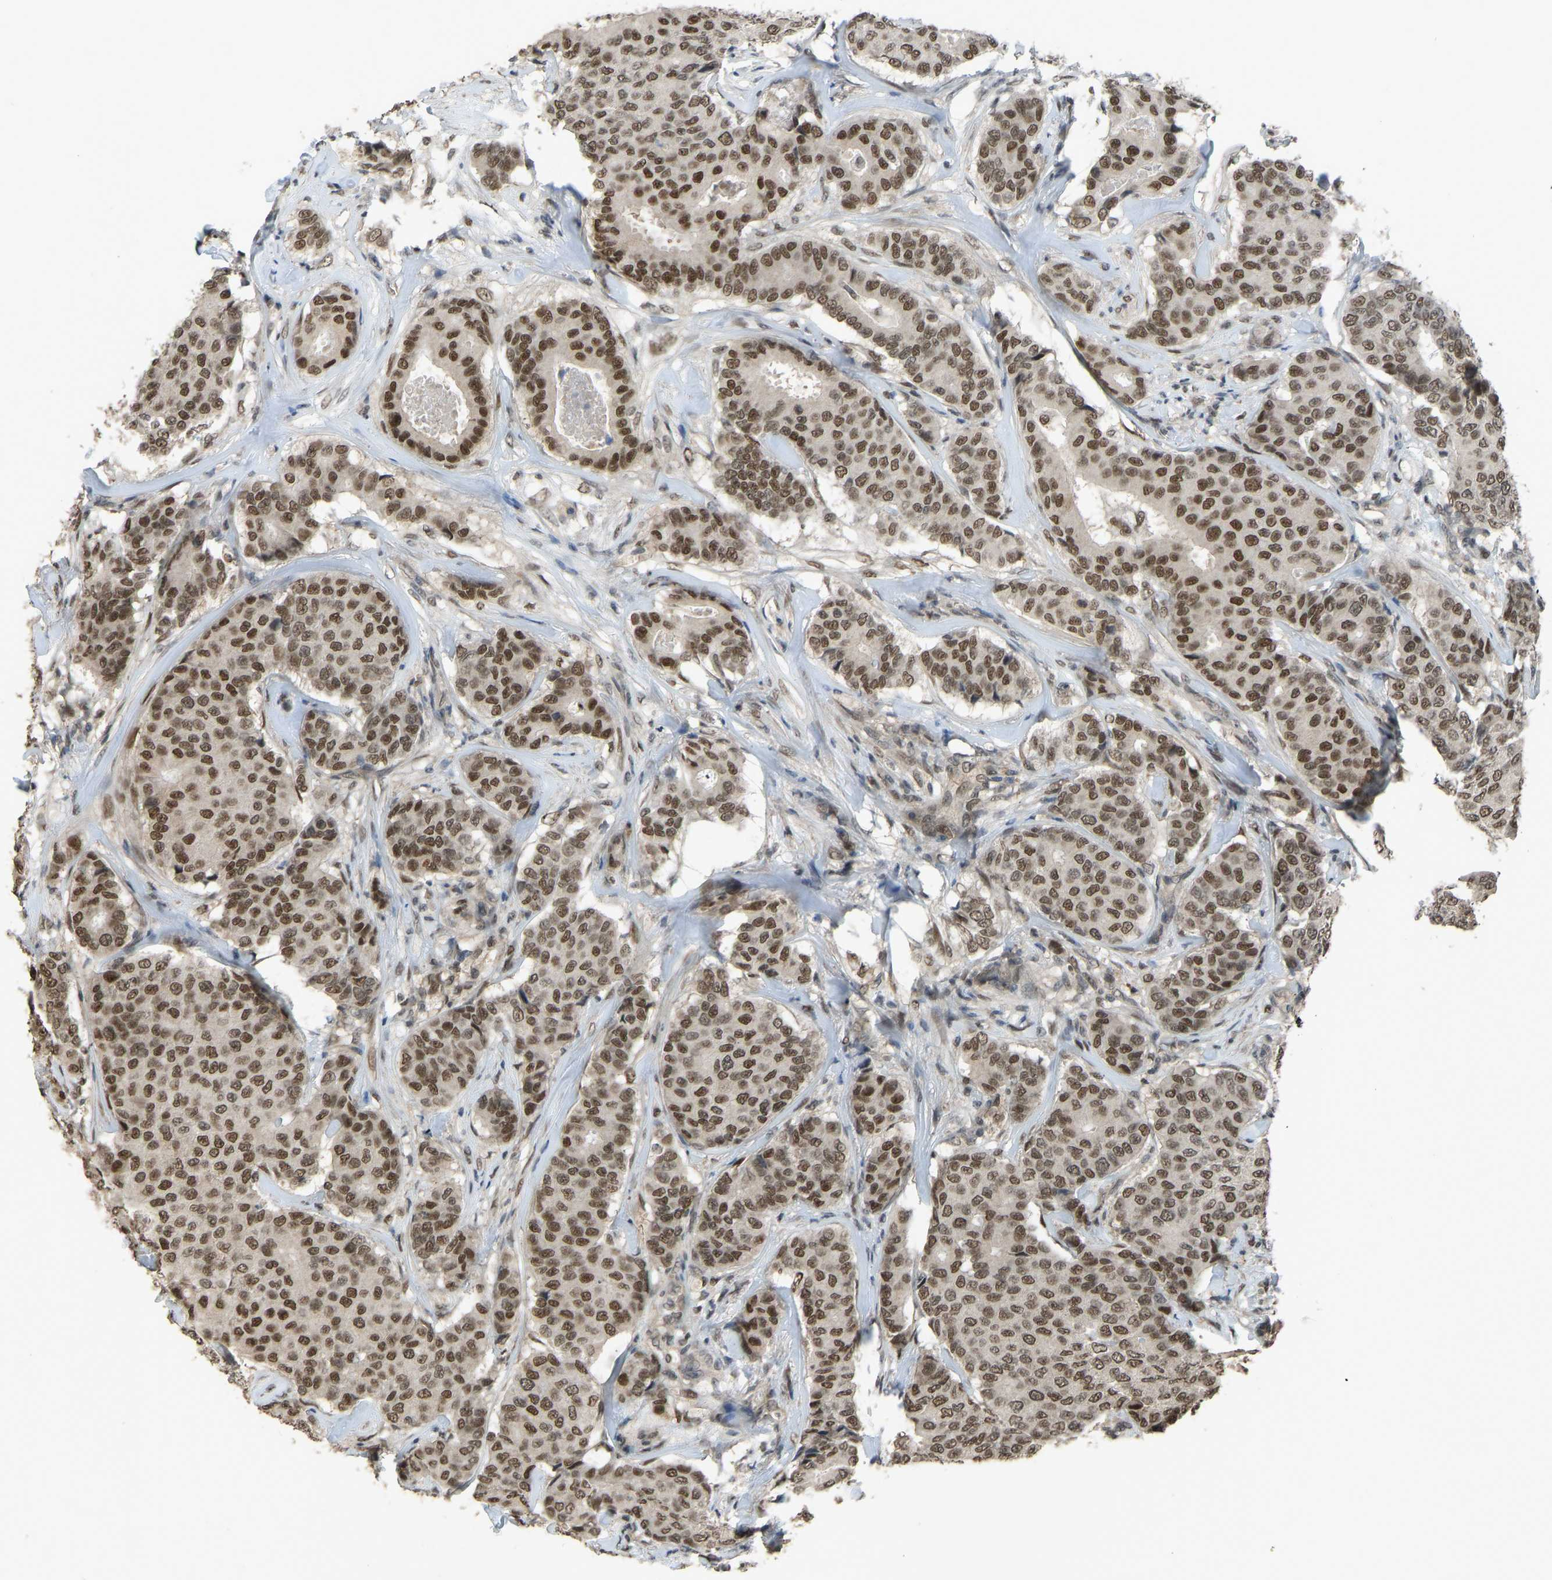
{"staining": {"intensity": "strong", "quantity": ">75%", "location": "nuclear"}, "tissue": "breast cancer", "cell_type": "Tumor cells", "image_type": "cancer", "snomed": [{"axis": "morphology", "description": "Duct carcinoma"}, {"axis": "topography", "description": "Breast"}], "caption": "Immunohistochemistry photomicrograph of breast intraductal carcinoma stained for a protein (brown), which reveals high levels of strong nuclear positivity in approximately >75% of tumor cells.", "gene": "KPNA6", "patient": {"sex": "female", "age": 75}}